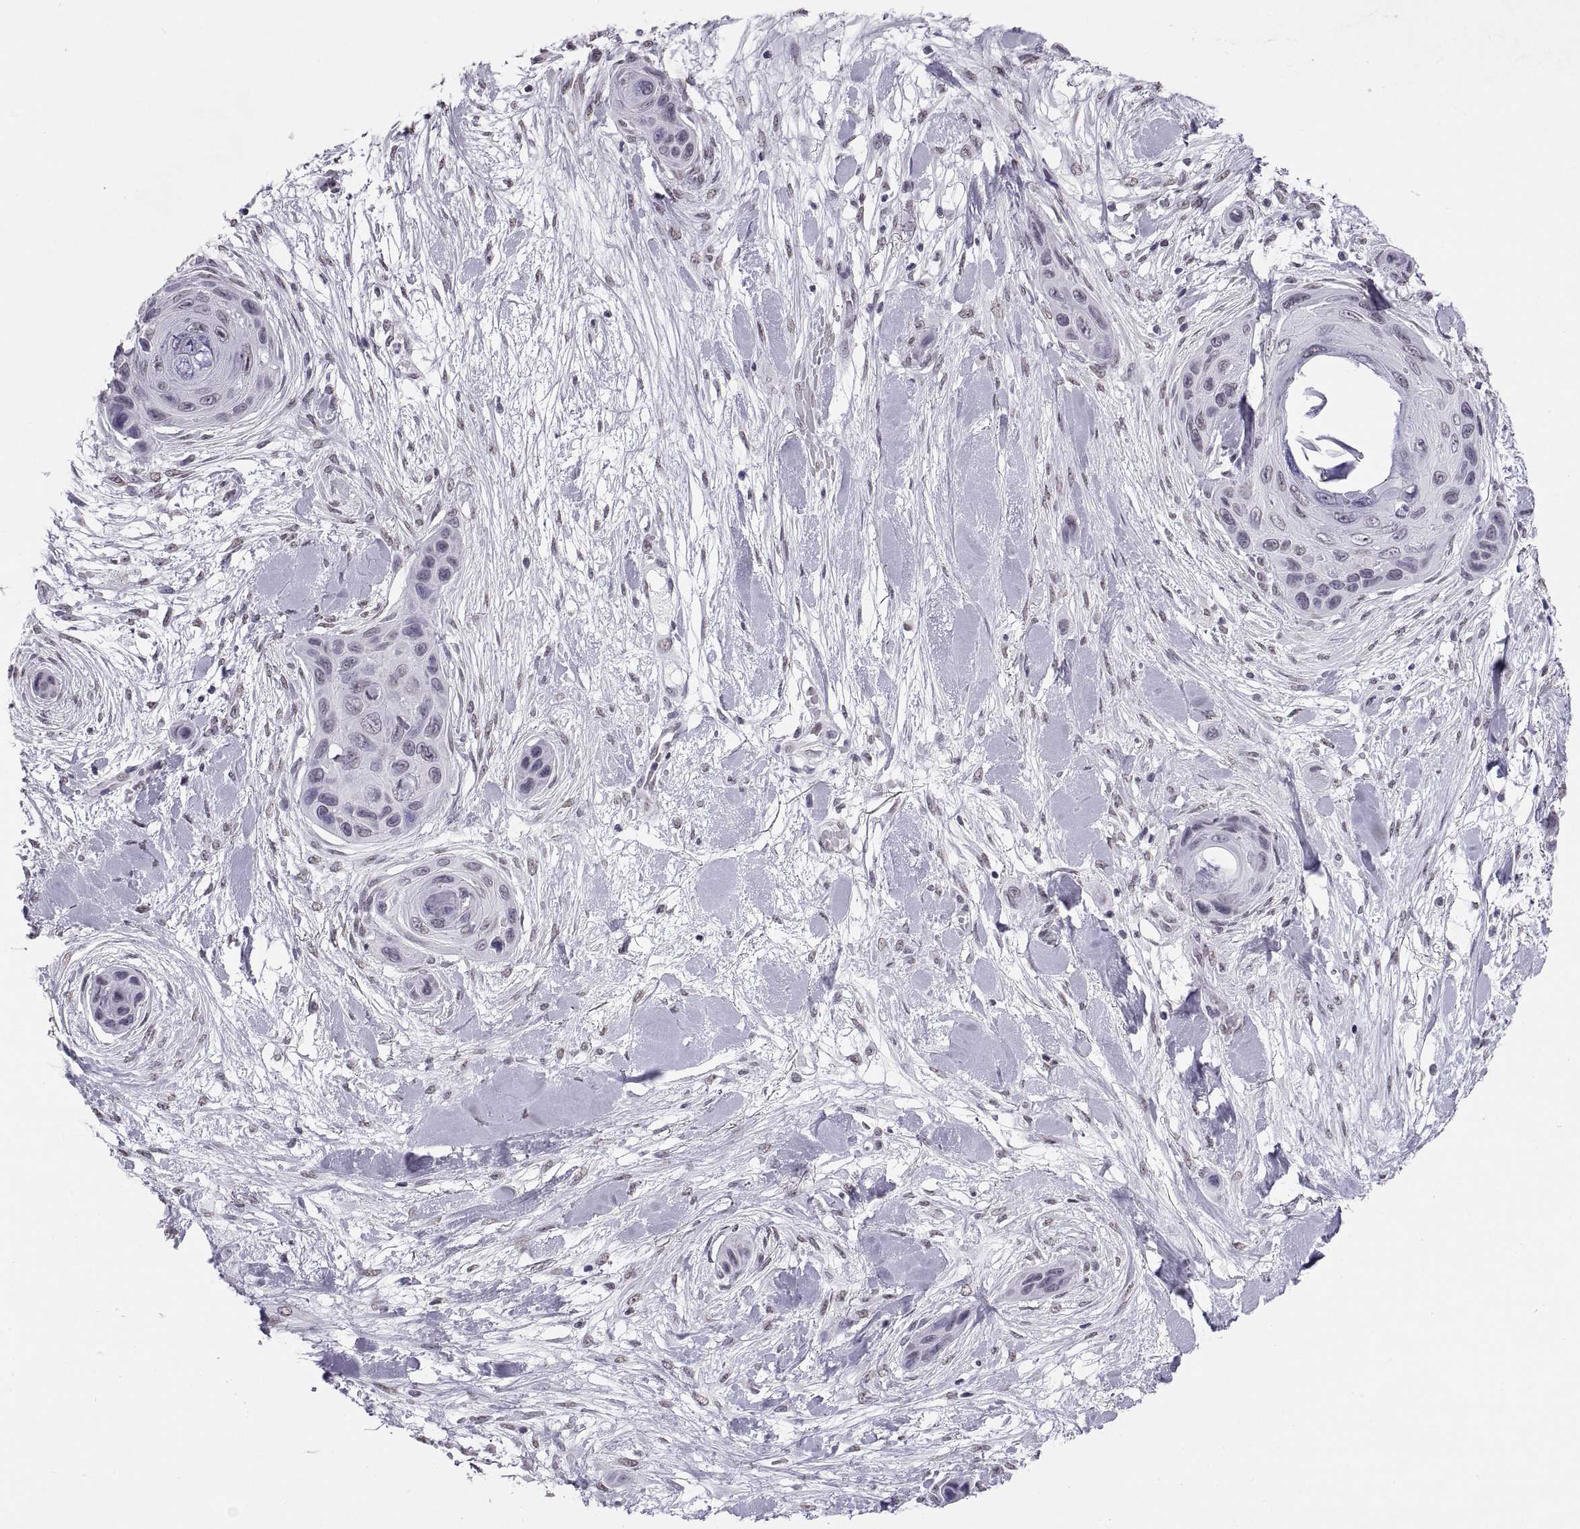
{"staining": {"intensity": "negative", "quantity": "none", "location": "none"}, "tissue": "skin cancer", "cell_type": "Tumor cells", "image_type": "cancer", "snomed": [{"axis": "morphology", "description": "Squamous cell carcinoma, NOS"}, {"axis": "topography", "description": "Skin"}], "caption": "Immunohistochemistry (IHC) photomicrograph of neoplastic tissue: human skin cancer stained with DAB (3,3'-diaminobenzidine) demonstrates no significant protein positivity in tumor cells.", "gene": "CARTPT", "patient": {"sex": "male", "age": 82}}